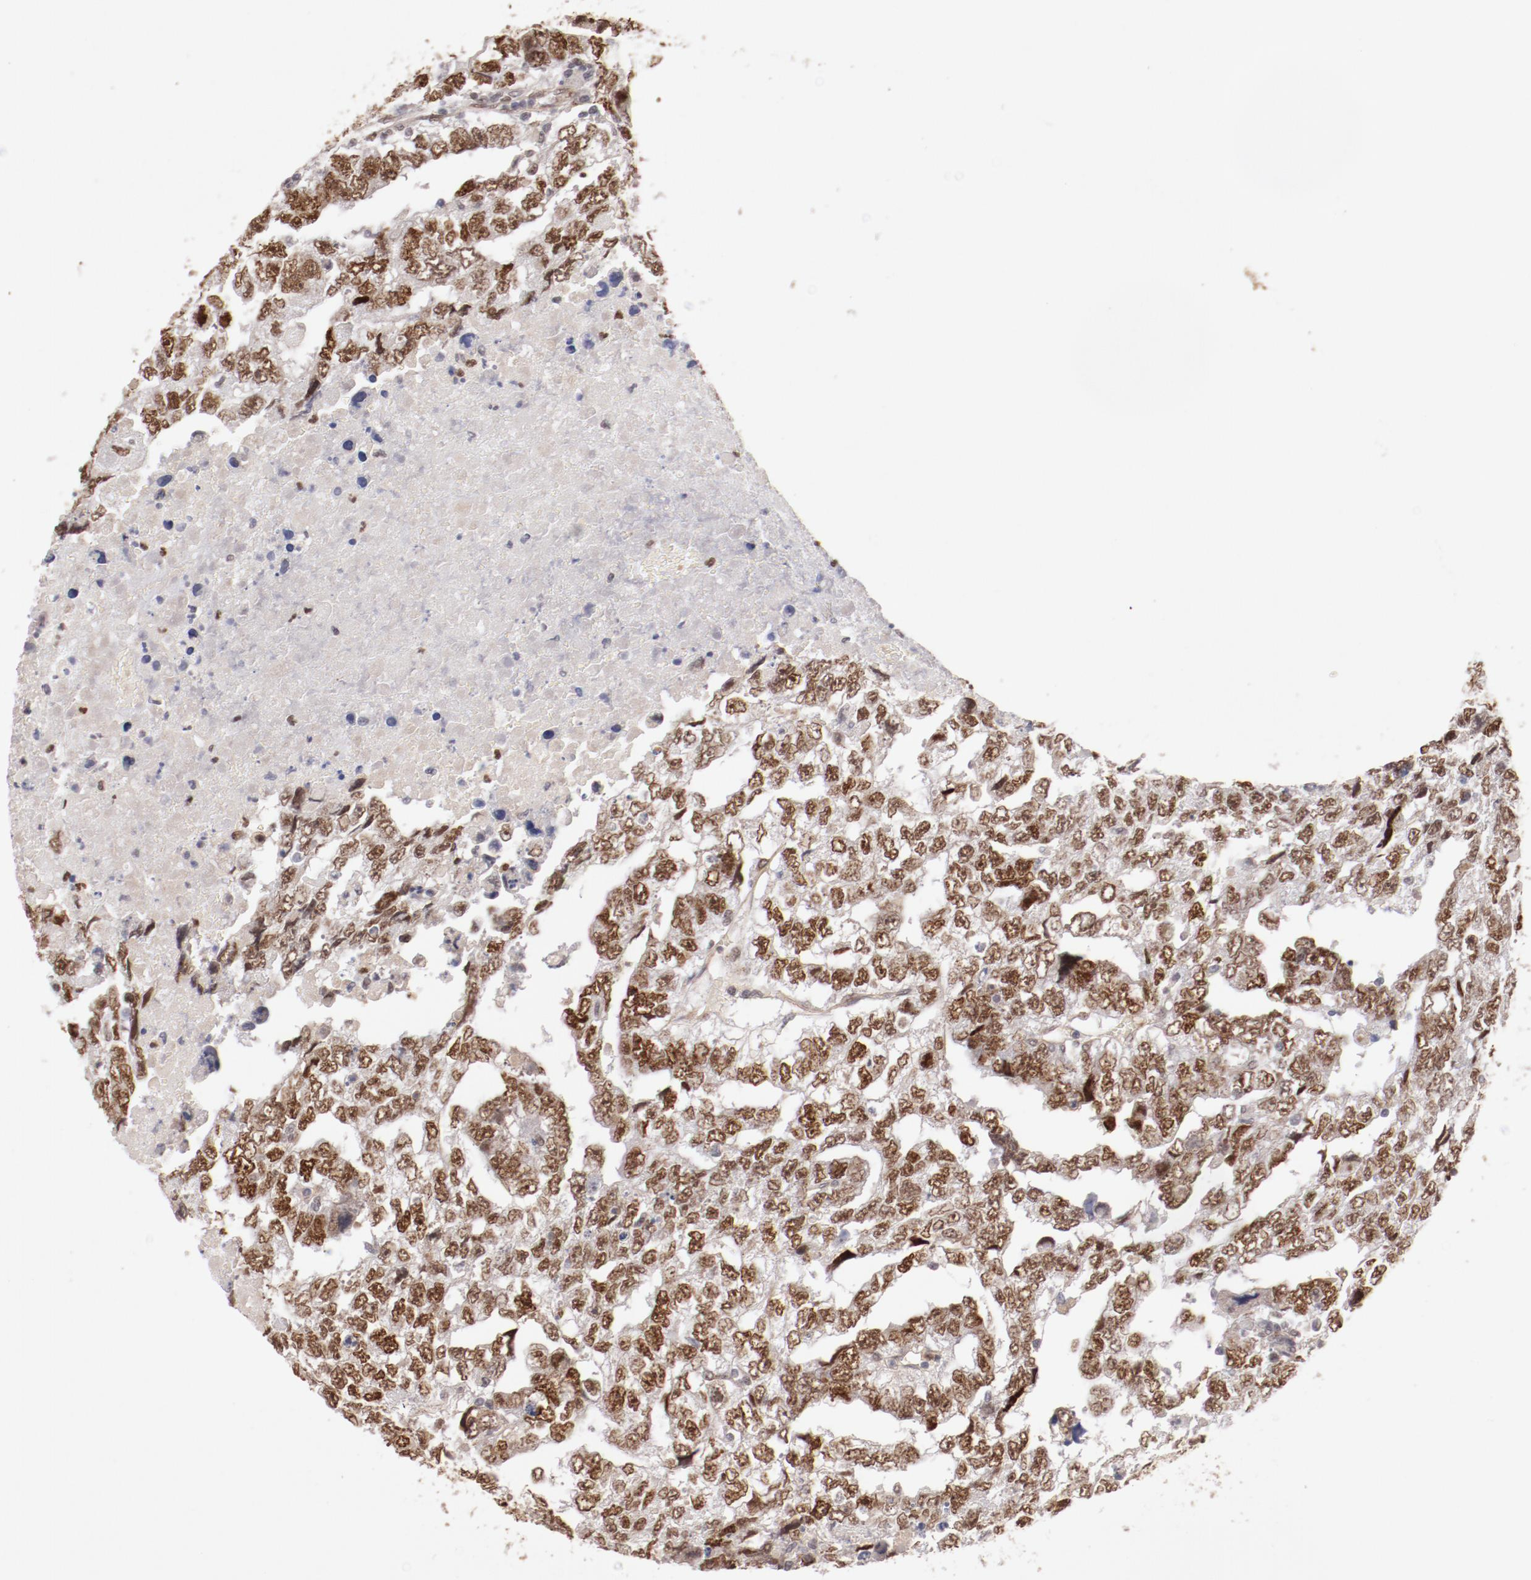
{"staining": {"intensity": "strong", "quantity": ">75%", "location": "cytoplasmic/membranous,nuclear"}, "tissue": "testis cancer", "cell_type": "Tumor cells", "image_type": "cancer", "snomed": [{"axis": "morphology", "description": "Carcinoma, Embryonal, NOS"}, {"axis": "topography", "description": "Testis"}], "caption": "Testis cancer (embryonal carcinoma) stained with a brown dye demonstrates strong cytoplasmic/membranous and nuclear positive positivity in about >75% of tumor cells.", "gene": "NFE2", "patient": {"sex": "male", "age": 36}}